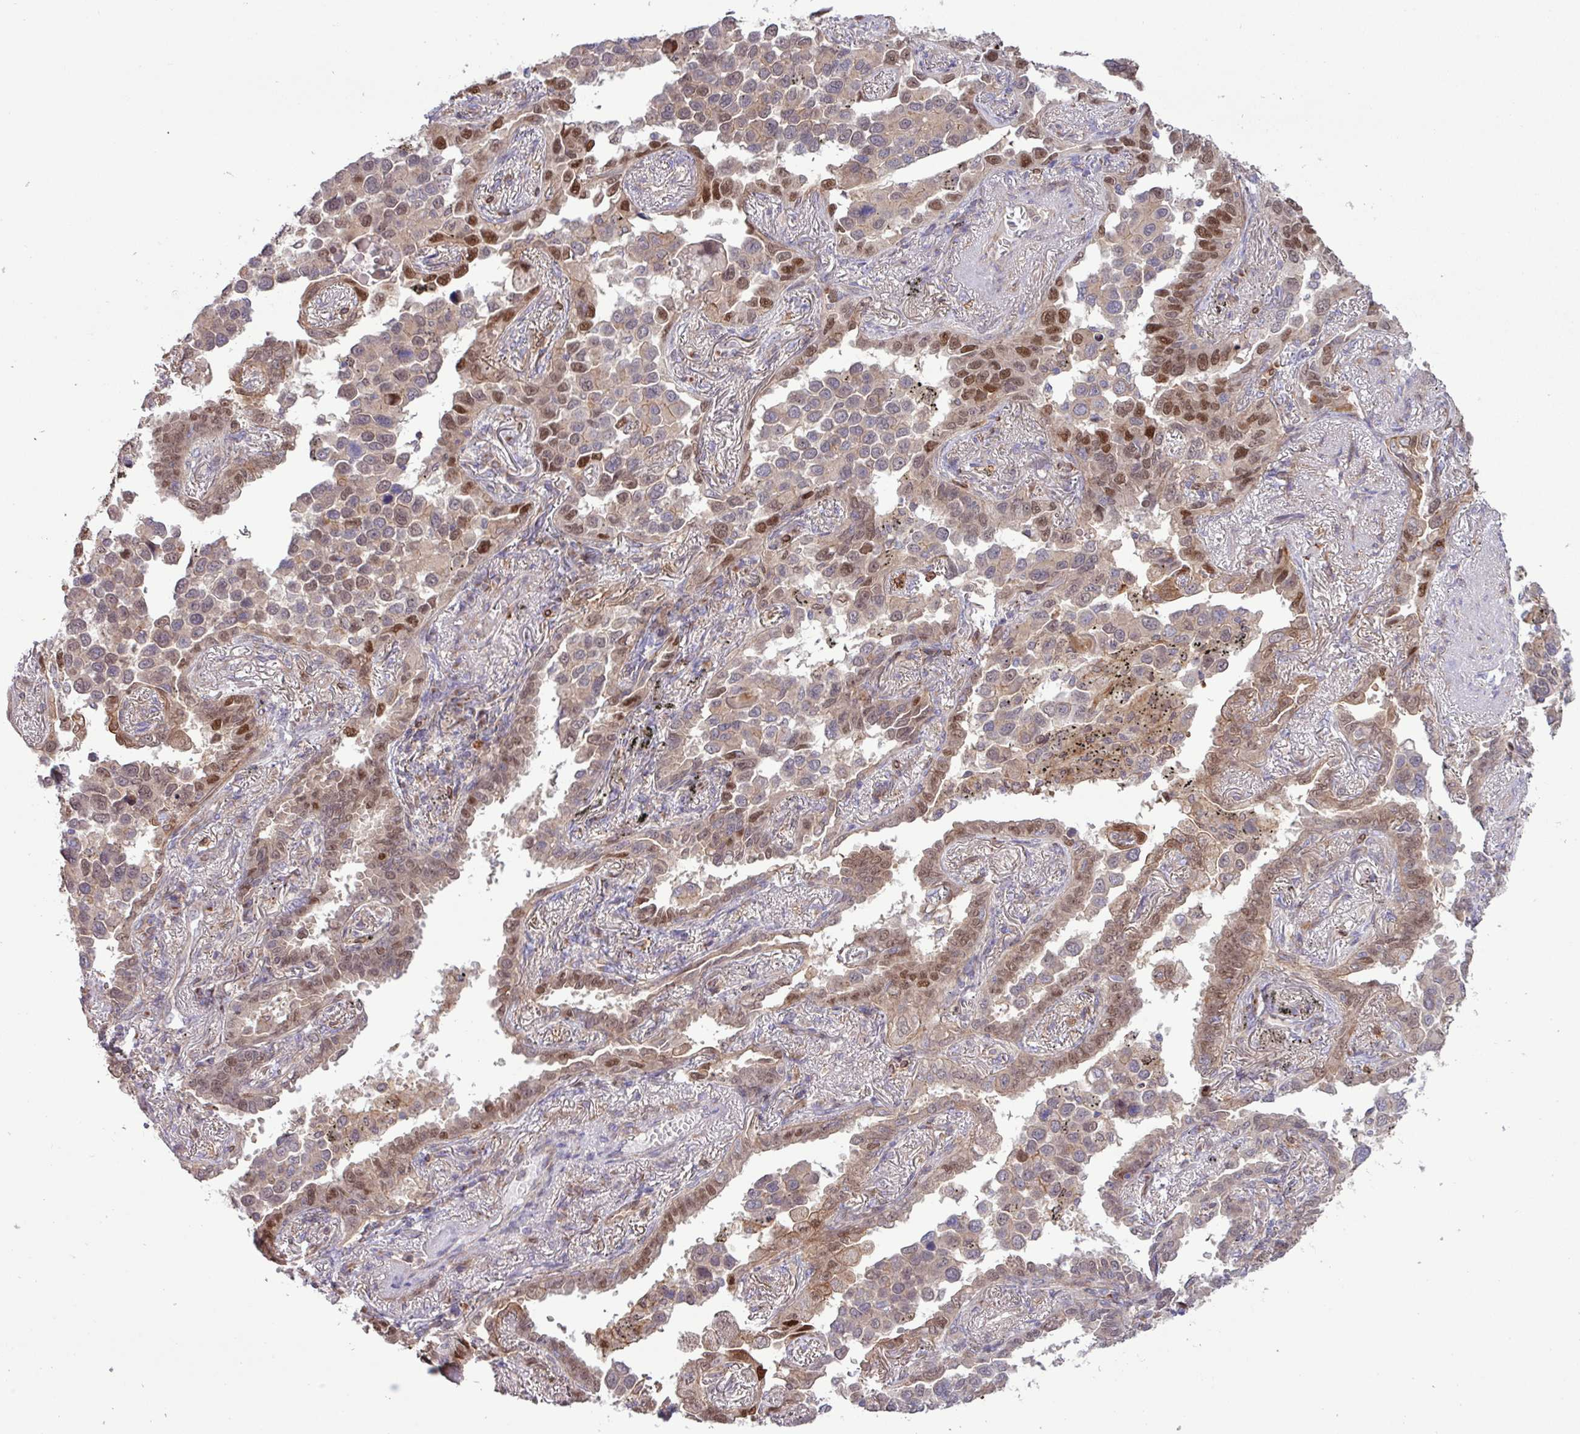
{"staining": {"intensity": "moderate", "quantity": "25%-75%", "location": "nuclear"}, "tissue": "lung cancer", "cell_type": "Tumor cells", "image_type": "cancer", "snomed": [{"axis": "morphology", "description": "Adenocarcinoma, NOS"}, {"axis": "topography", "description": "Lung"}], "caption": "Tumor cells display medium levels of moderate nuclear staining in about 25%-75% of cells in lung adenocarcinoma.", "gene": "CNTRL", "patient": {"sex": "male", "age": 67}}